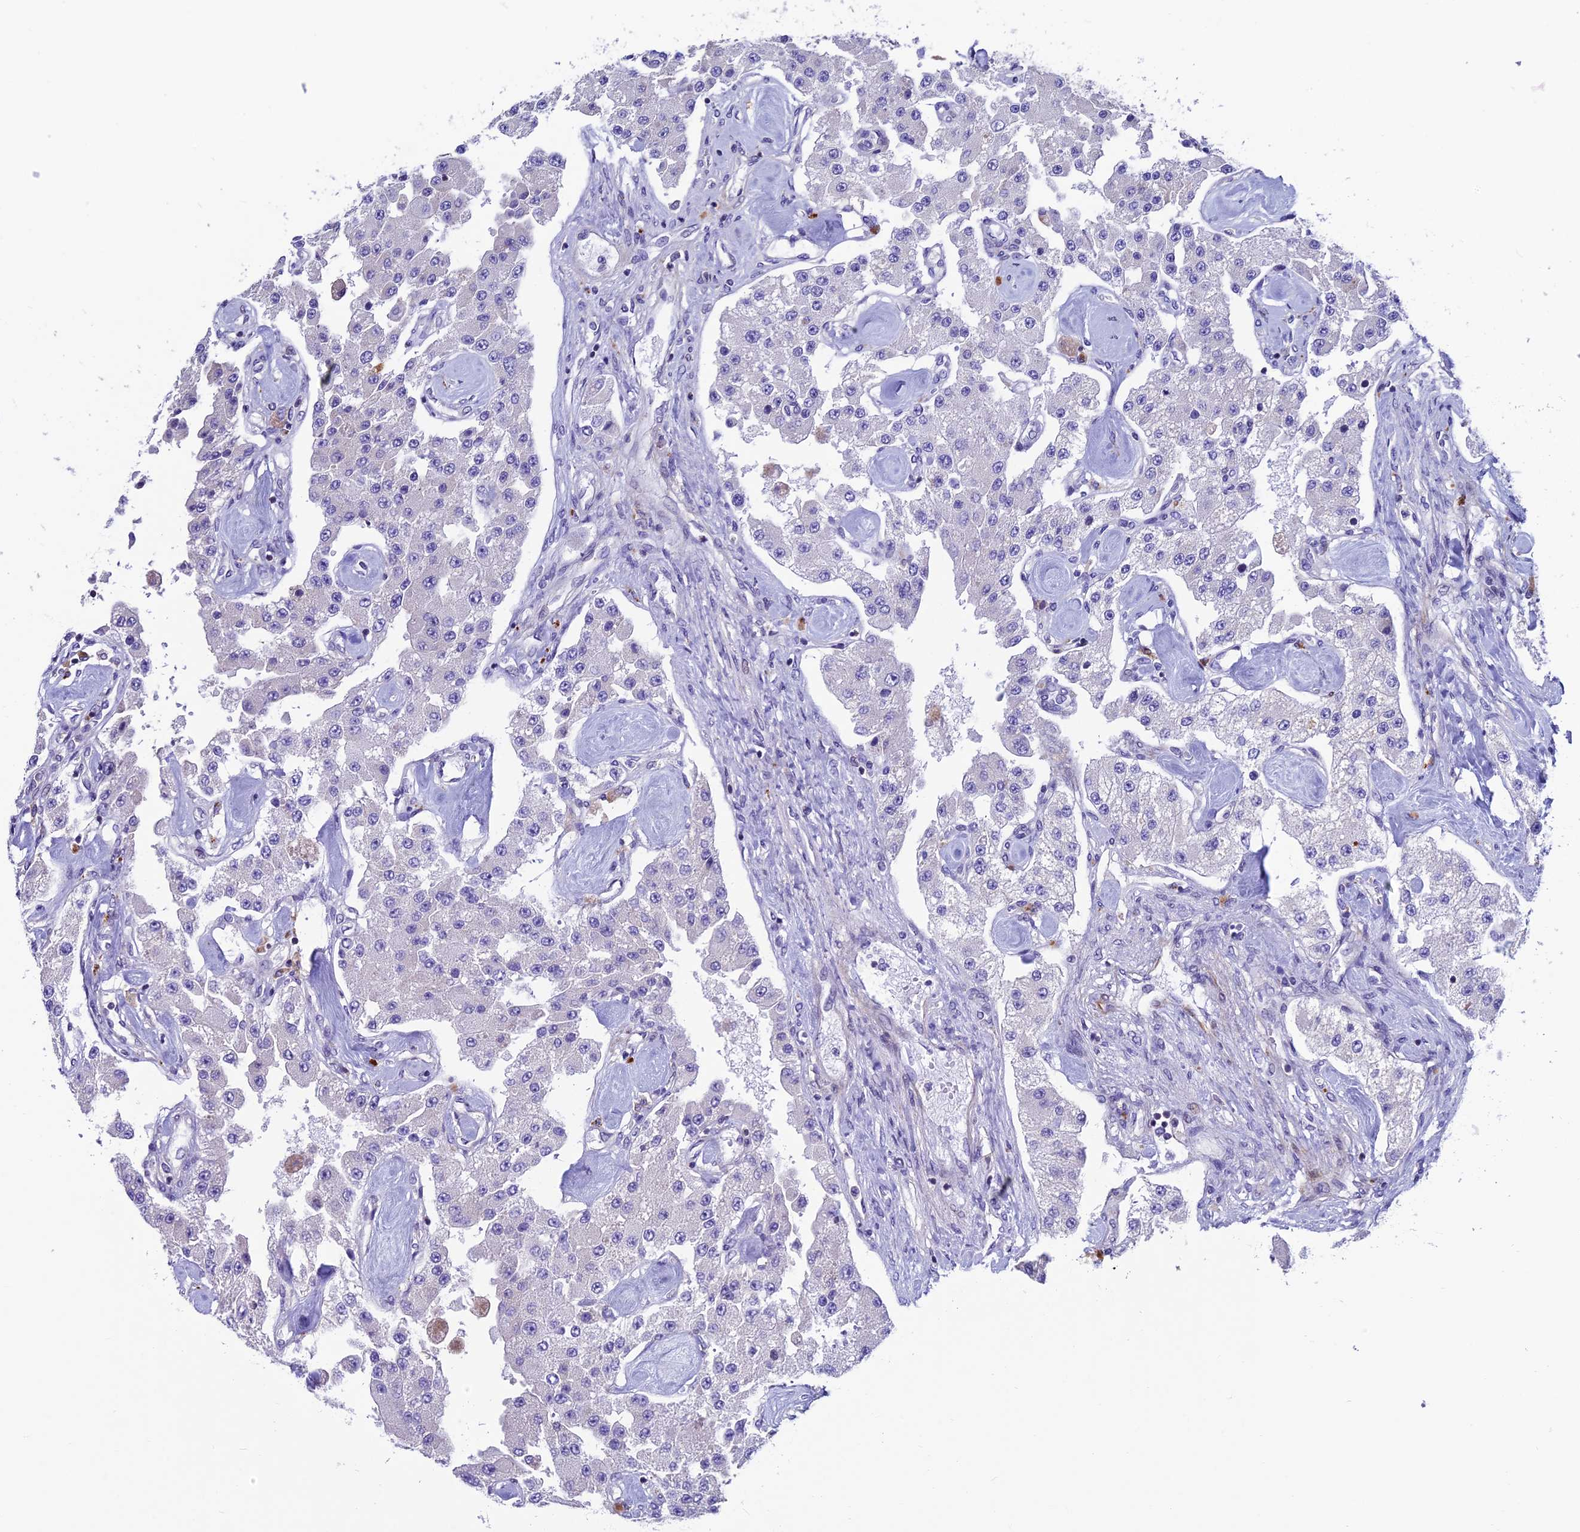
{"staining": {"intensity": "negative", "quantity": "none", "location": "none"}, "tissue": "carcinoid", "cell_type": "Tumor cells", "image_type": "cancer", "snomed": [{"axis": "morphology", "description": "Carcinoid, malignant, NOS"}, {"axis": "topography", "description": "Pancreas"}], "caption": "This is a photomicrograph of immunohistochemistry (IHC) staining of malignant carcinoid, which shows no positivity in tumor cells.", "gene": "FAM178B", "patient": {"sex": "male", "age": 41}}